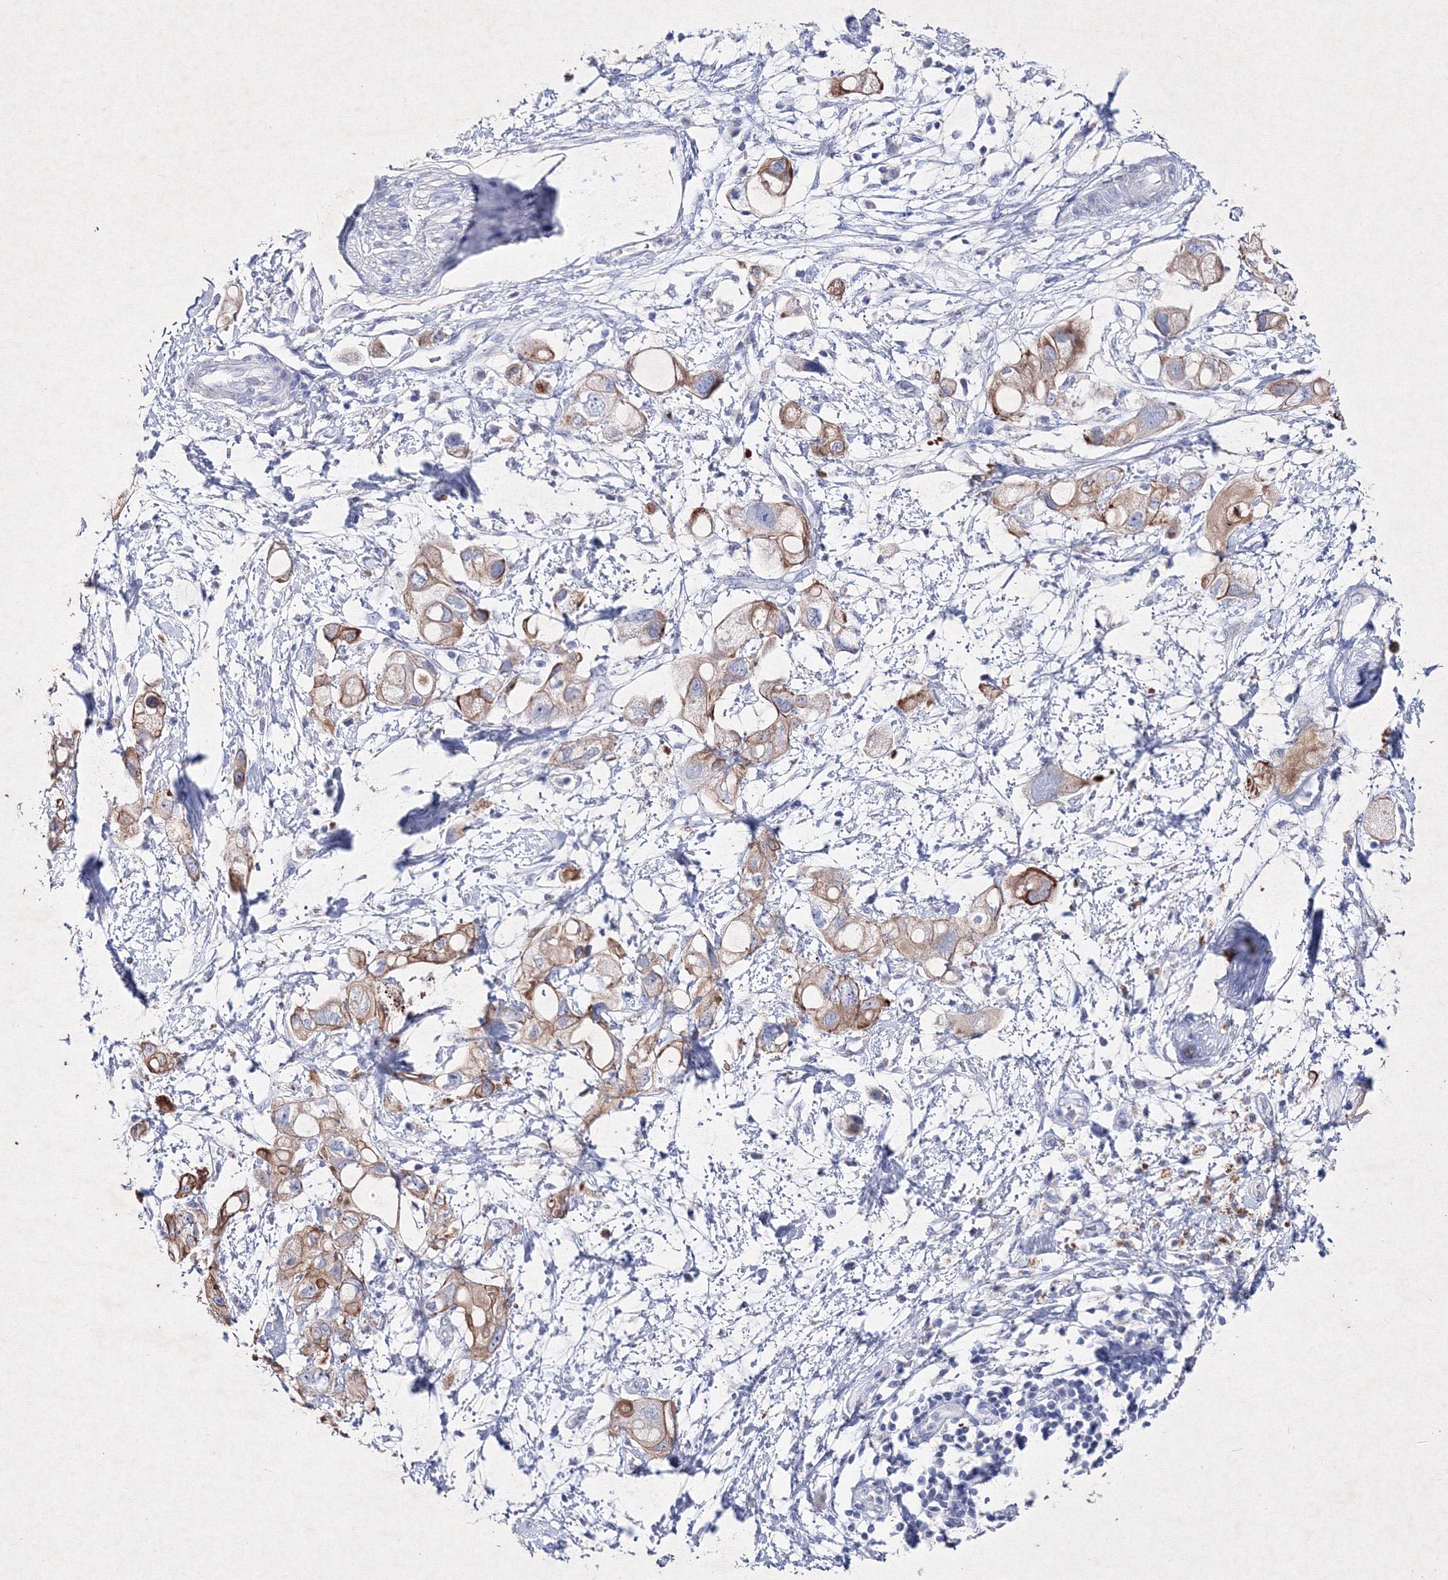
{"staining": {"intensity": "moderate", "quantity": ">75%", "location": "cytoplasmic/membranous"}, "tissue": "pancreatic cancer", "cell_type": "Tumor cells", "image_type": "cancer", "snomed": [{"axis": "morphology", "description": "Adenocarcinoma, NOS"}, {"axis": "topography", "description": "Pancreas"}], "caption": "Immunohistochemical staining of human pancreatic cancer shows medium levels of moderate cytoplasmic/membranous protein staining in approximately >75% of tumor cells.", "gene": "SMIM29", "patient": {"sex": "female", "age": 56}}